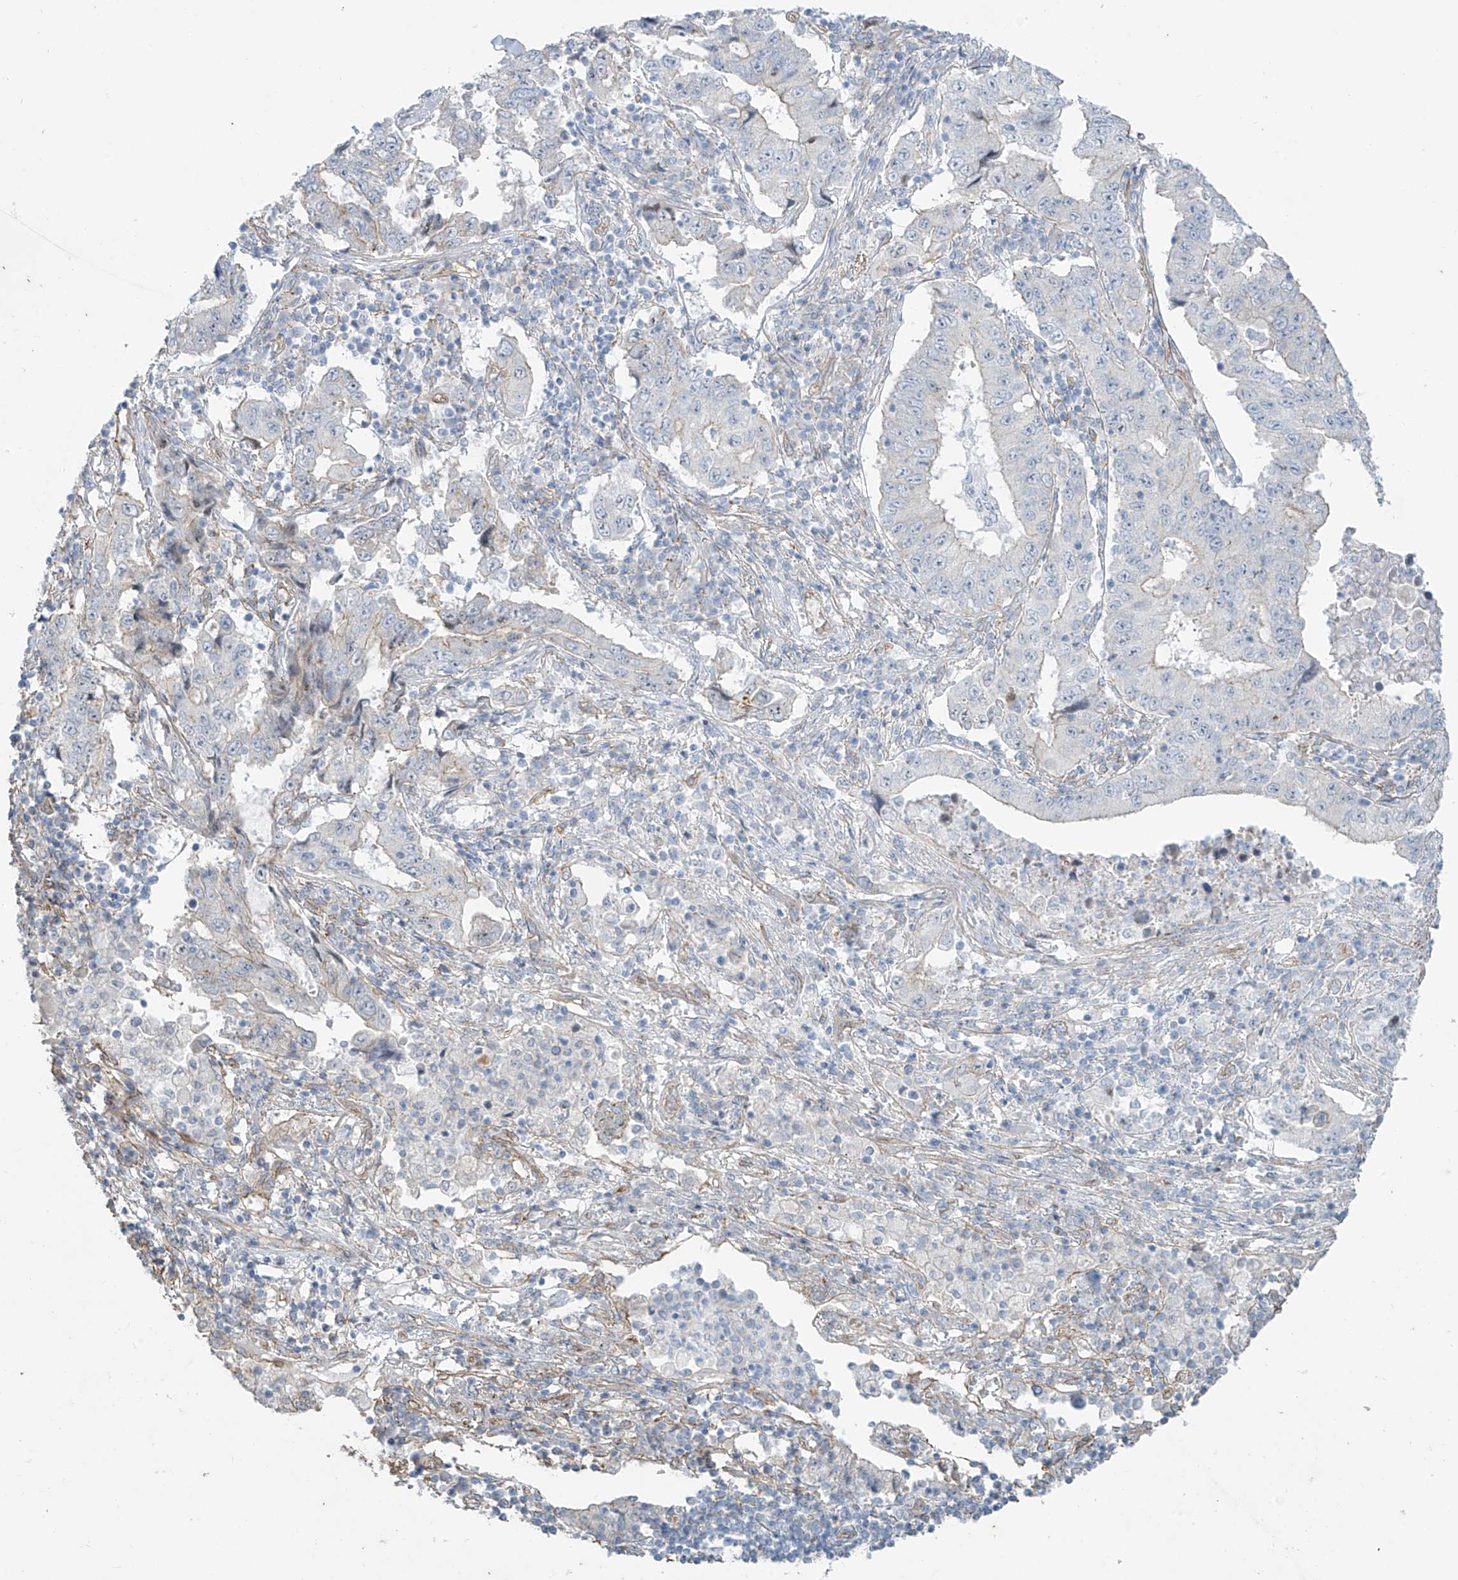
{"staining": {"intensity": "negative", "quantity": "none", "location": "none"}, "tissue": "lung cancer", "cell_type": "Tumor cells", "image_type": "cancer", "snomed": [{"axis": "morphology", "description": "Adenocarcinoma, NOS"}, {"axis": "topography", "description": "Lung"}], "caption": "Protein analysis of adenocarcinoma (lung) displays no significant staining in tumor cells.", "gene": "TUBE1", "patient": {"sex": "female", "age": 51}}